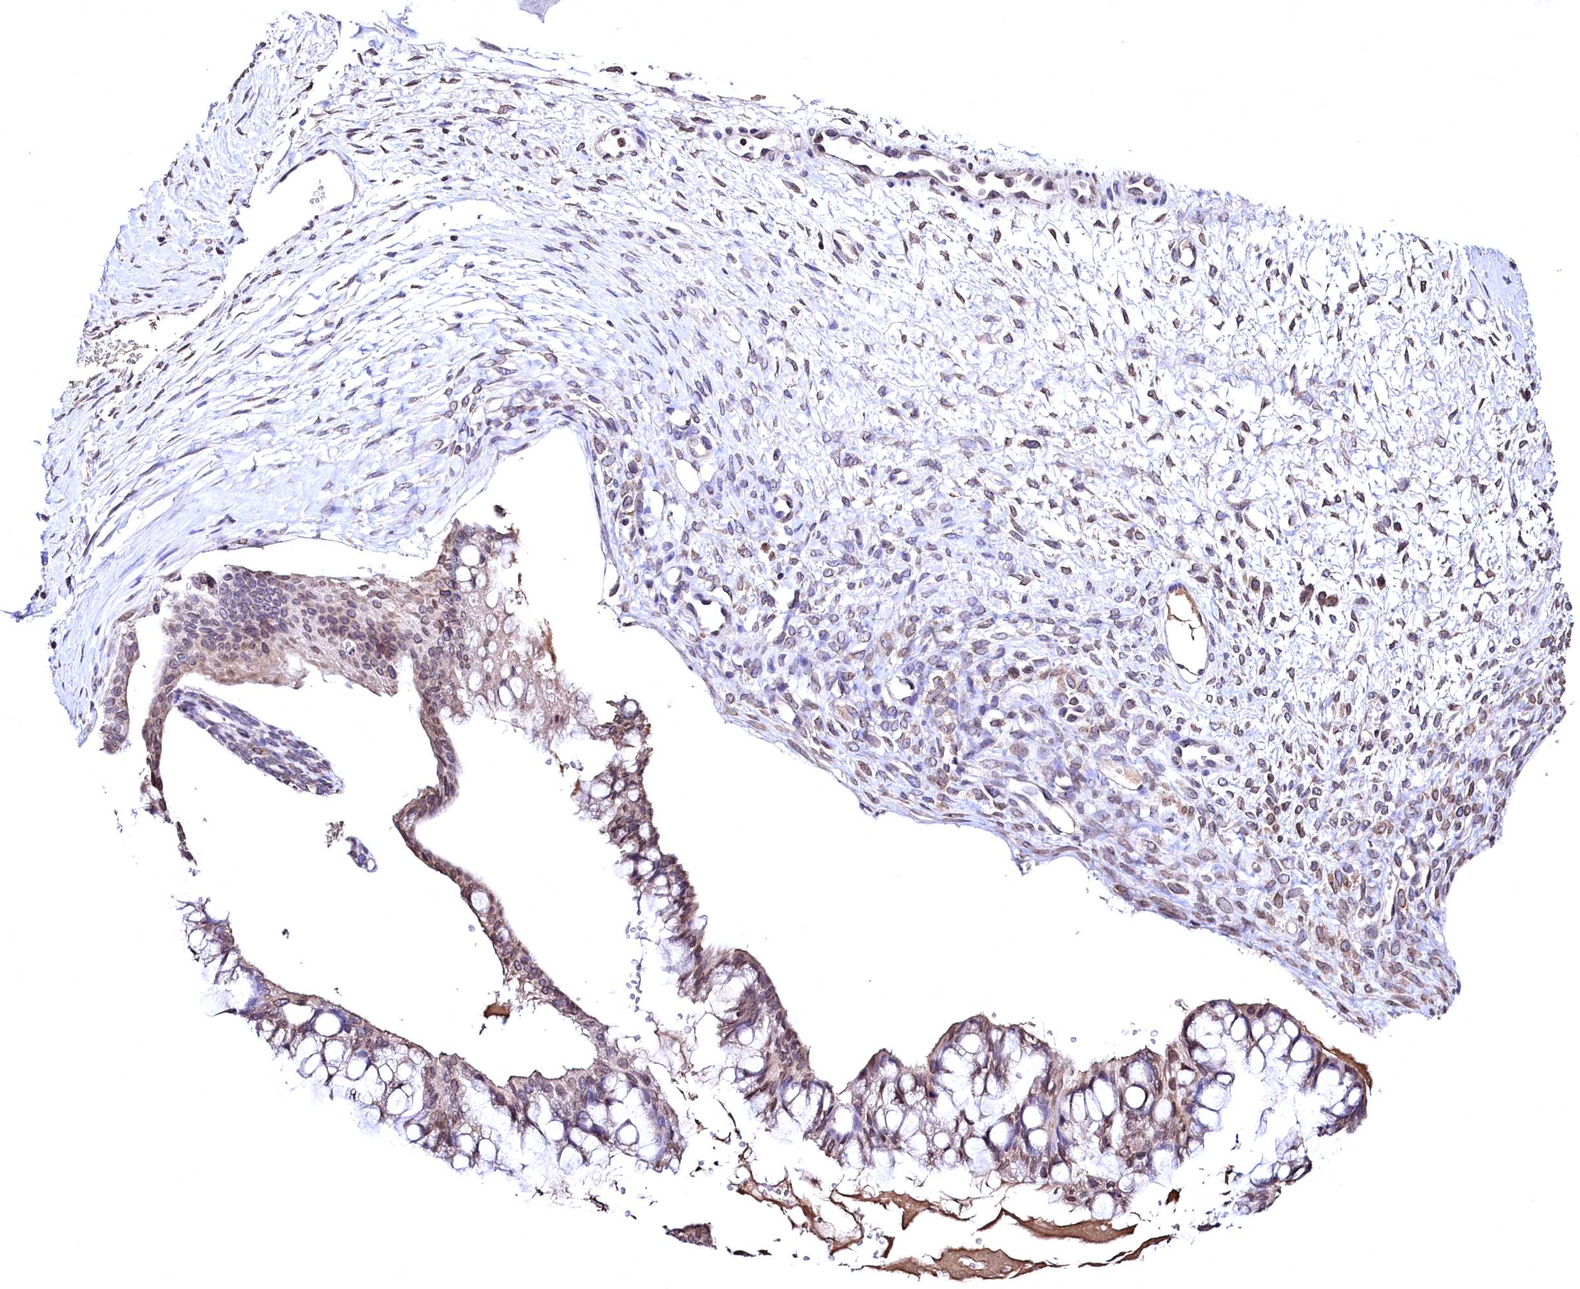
{"staining": {"intensity": "weak", "quantity": ">75%", "location": "cytoplasmic/membranous,nuclear"}, "tissue": "ovarian cancer", "cell_type": "Tumor cells", "image_type": "cancer", "snomed": [{"axis": "morphology", "description": "Cystadenocarcinoma, mucinous, NOS"}, {"axis": "topography", "description": "Ovary"}], "caption": "Immunohistochemistry (IHC) staining of ovarian cancer, which displays low levels of weak cytoplasmic/membranous and nuclear staining in about >75% of tumor cells indicating weak cytoplasmic/membranous and nuclear protein positivity. The staining was performed using DAB (3,3'-diaminobenzidine) (brown) for protein detection and nuclei were counterstained in hematoxylin (blue).", "gene": "HAND1", "patient": {"sex": "female", "age": 73}}